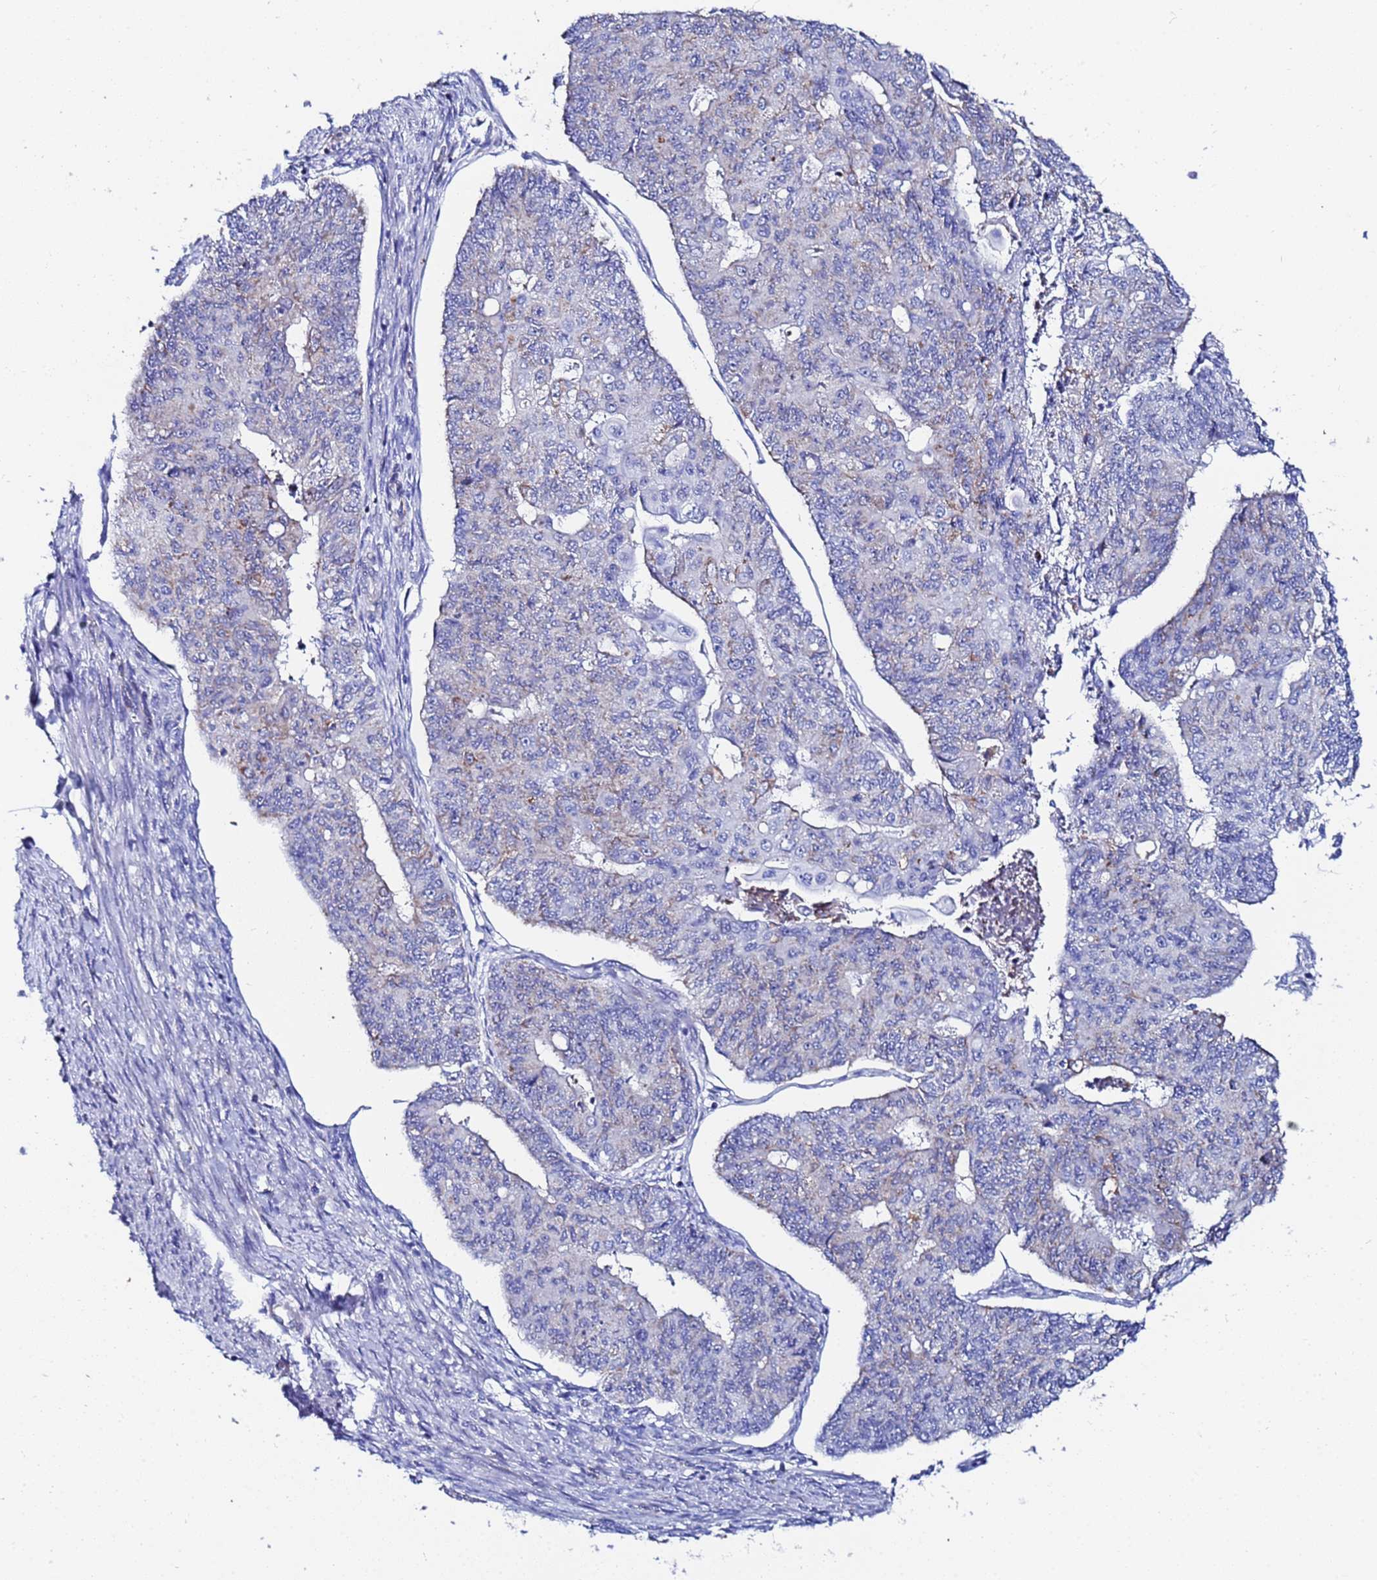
{"staining": {"intensity": "weak", "quantity": "<25%", "location": "cytoplasmic/membranous"}, "tissue": "endometrial cancer", "cell_type": "Tumor cells", "image_type": "cancer", "snomed": [{"axis": "morphology", "description": "Adenocarcinoma, NOS"}, {"axis": "topography", "description": "Endometrium"}], "caption": "An IHC photomicrograph of endometrial adenocarcinoma is shown. There is no staining in tumor cells of endometrial adenocarcinoma.", "gene": "ZNF26", "patient": {"sex": "female", "age": 32}}